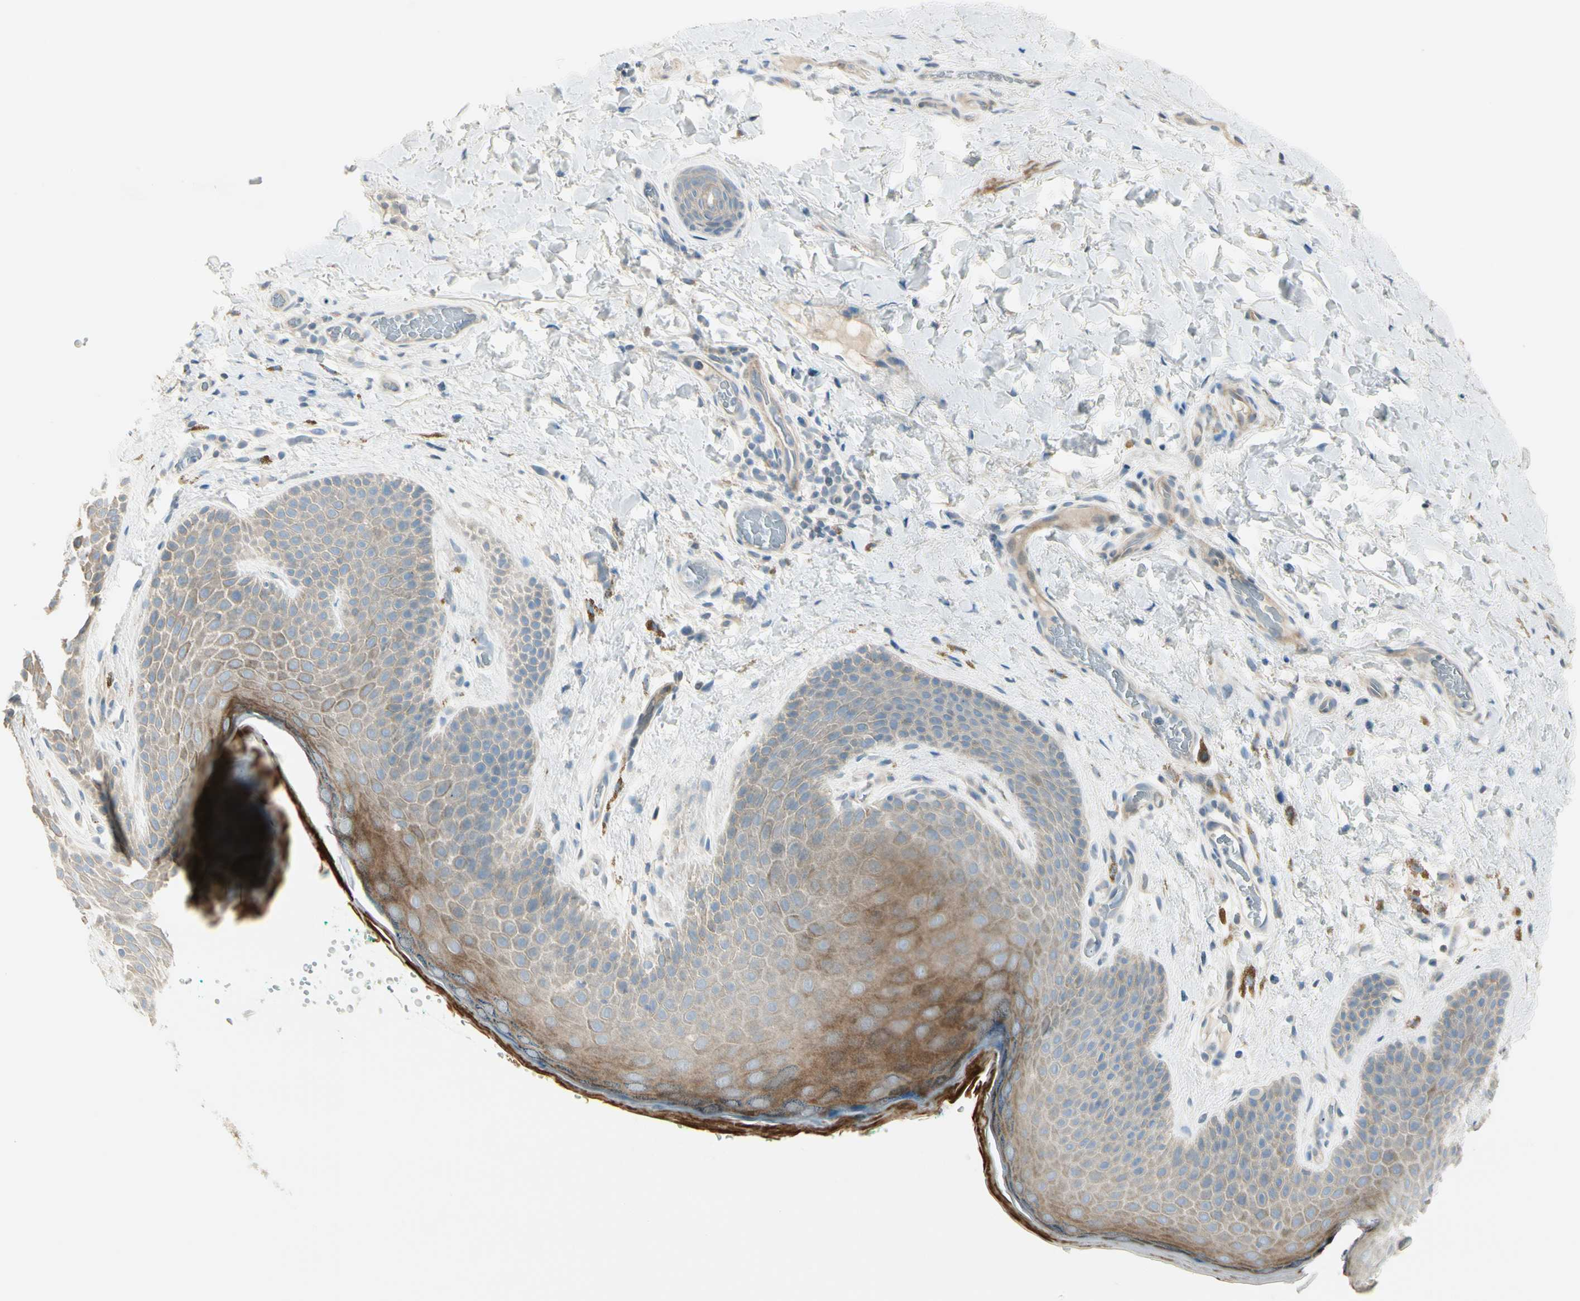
{"staining": {"intensity": "moderate", "quantity": "<25%", "location": "cytoplasmic/membranous"}, "tissue": "skin", "cell_type": "Epidermal cells", "image_type": "normal", "snomed": [{"axis": "morphology", "description": "Normal tissue, NOS"}, {"axis": "topography", "description": "Anal"}], "caption": "Immunohistochemical staining of benign skin shows low levels of moderate cytoplasmic/membranous positivity in about <25% of epidermal cells. (DAB (3,3'-diaminobenzidine) IHC, brown staining for protein, blue staining for nuclei).", "gene": "ADGRA3", "patient": {"sex": "male", "age": 74}}